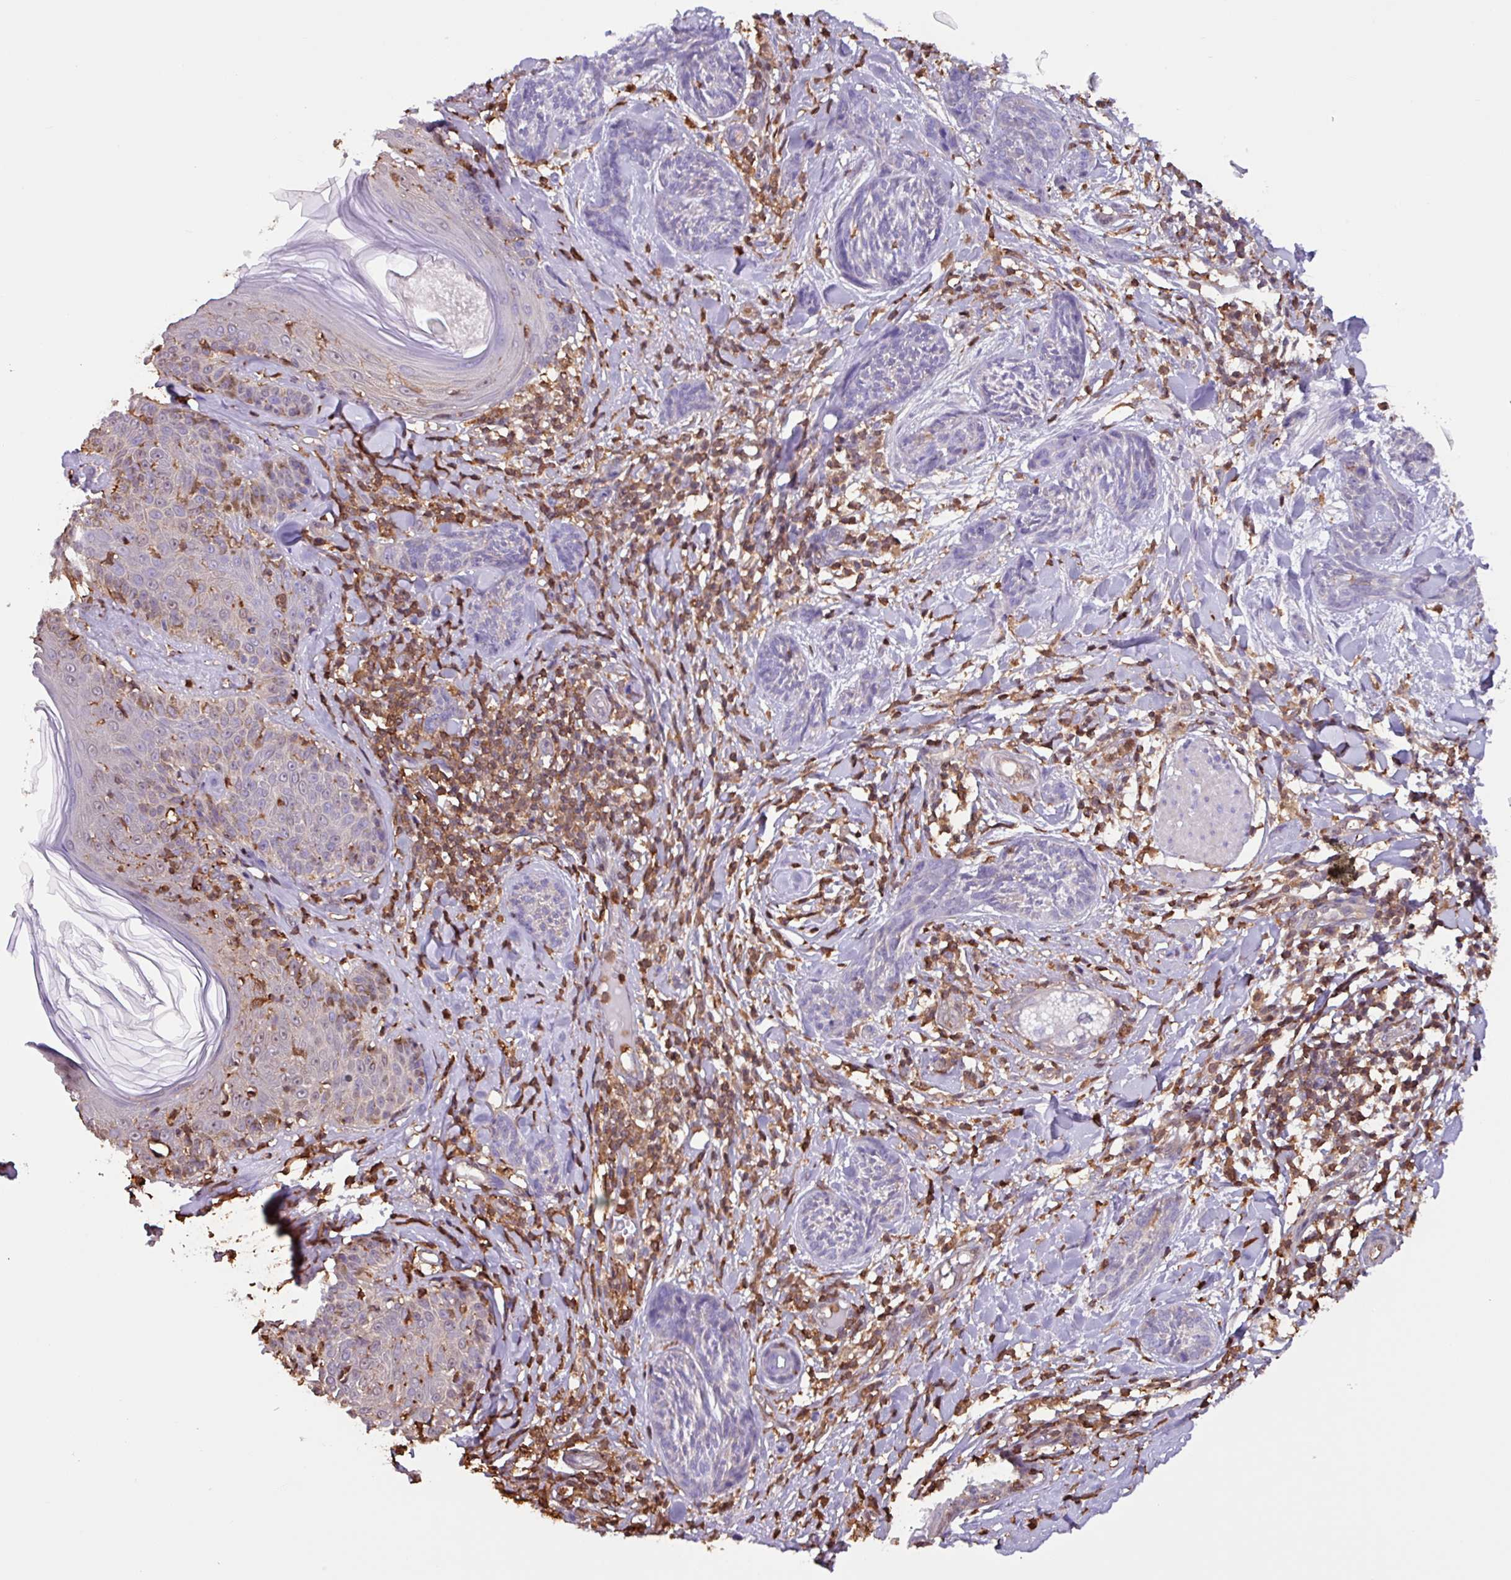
{"staining": {"intensity": "negative", "quantity": "none", "location": "none"}, "tissue": "skin cancer", "cell_type": "Tumor cells", "image_type": "cancer", "snomed": [{"axis": "morphology", "description": "Basal cell carcinoma"}, {"axis": "topography", "description": "Skin"}], "caption": "A histopathology image of skin cancer stained for a protein exhibits no brown staining in tumor cells. (DAB (3,3'-diaminobenzidine) immunohistochemistry visualized using brightfield microscopy, high magnification).", "gene": "ARHGDIB", "patient": {"sex": "male", "age": 73}}